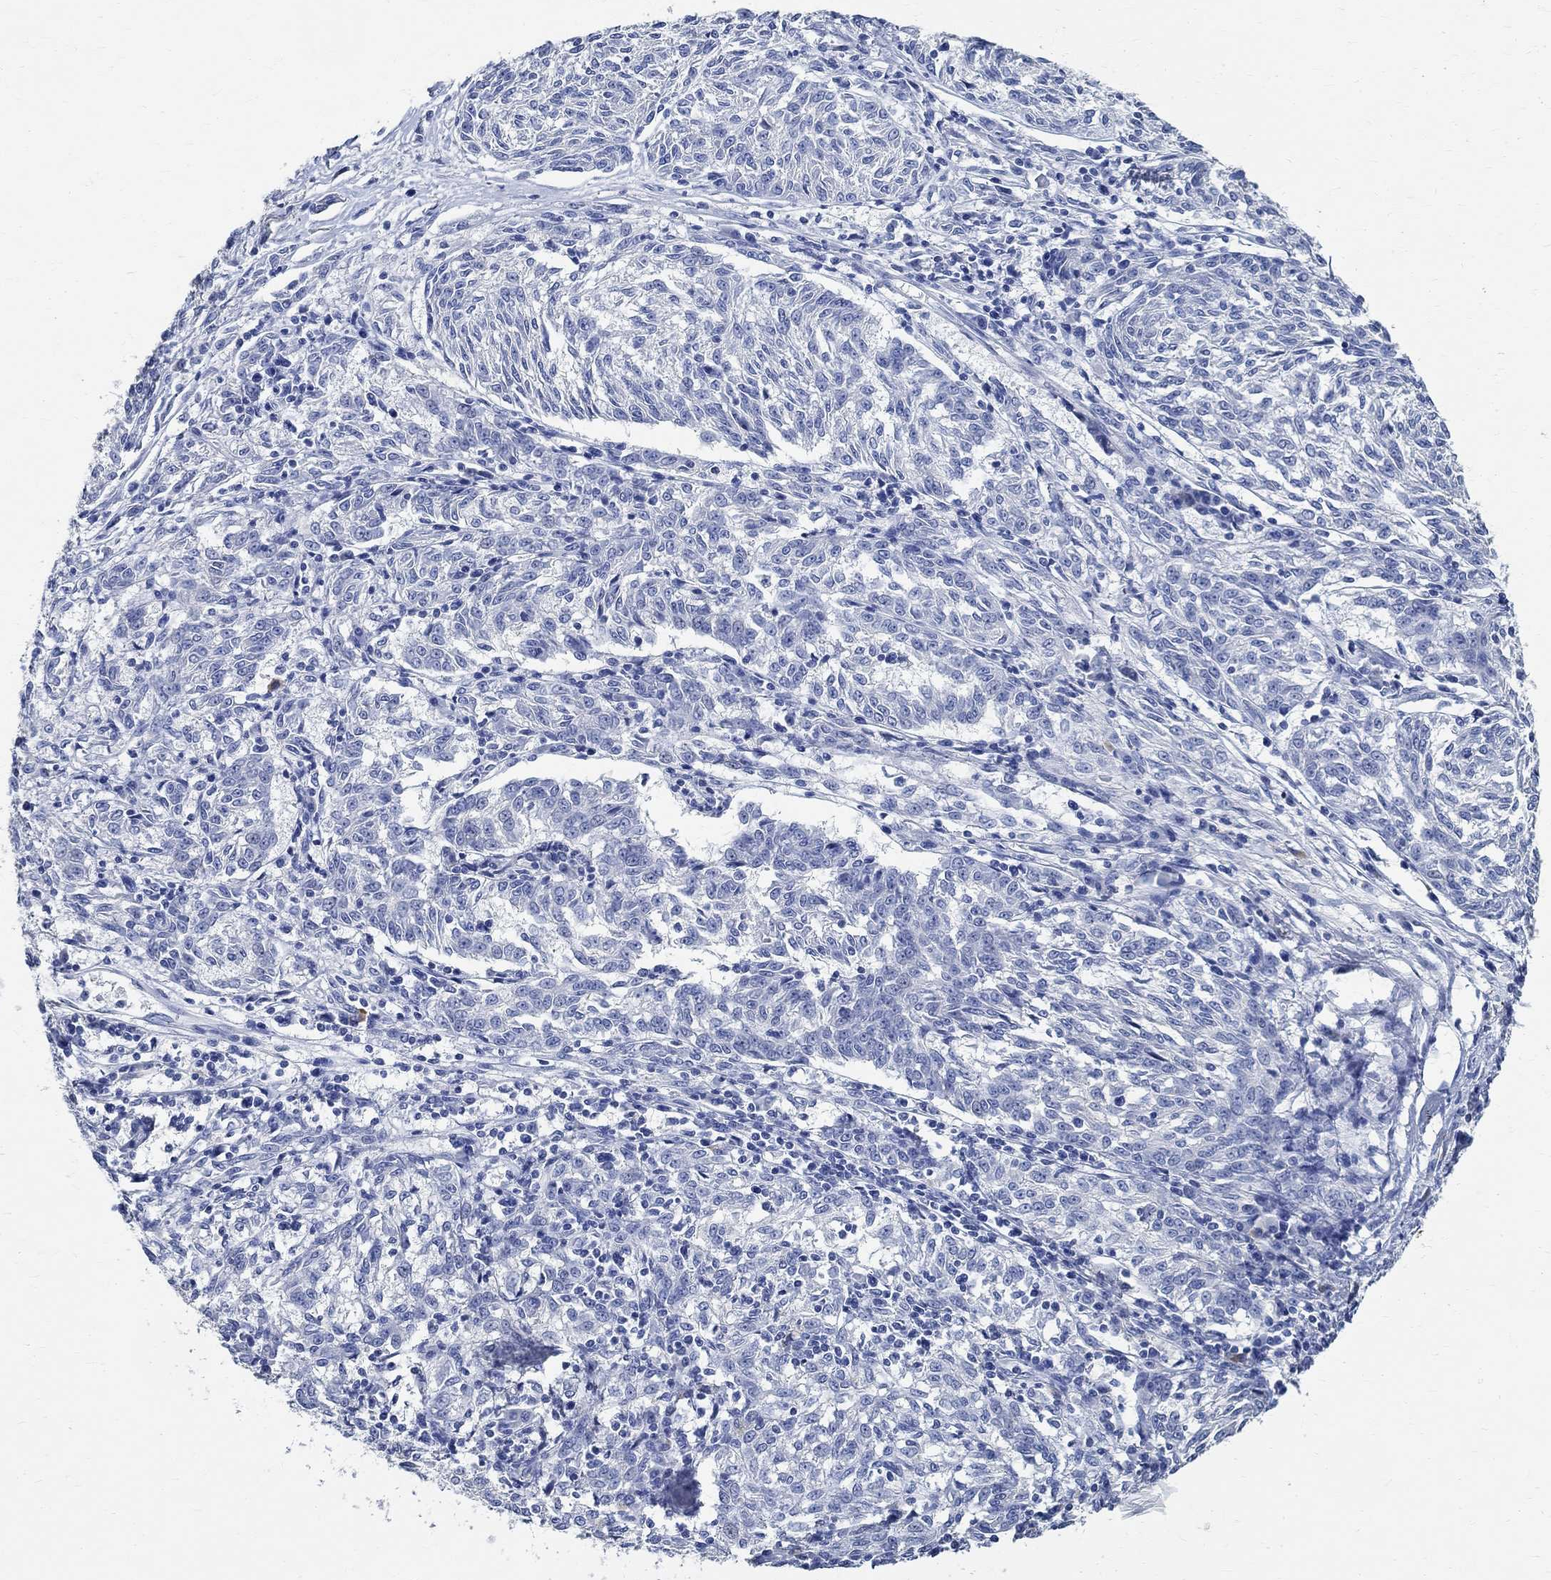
{"staining": {"intensity": "negative", "quantity": "none", "location": "none"}, "tissue": "melanoma", "cell_type": "Tumor cells", "image_type": "cancer", "snomed": [{"axis": "morphology", "description": "Malignant melanoma, NOS"}, {"axis": "topography", "description": "Skin"}], "caption": "Tumor cells show no significant protein expression in malignant melanoma.", "gene": "PRX", "patient": {"sex": "female", "age": 72}}